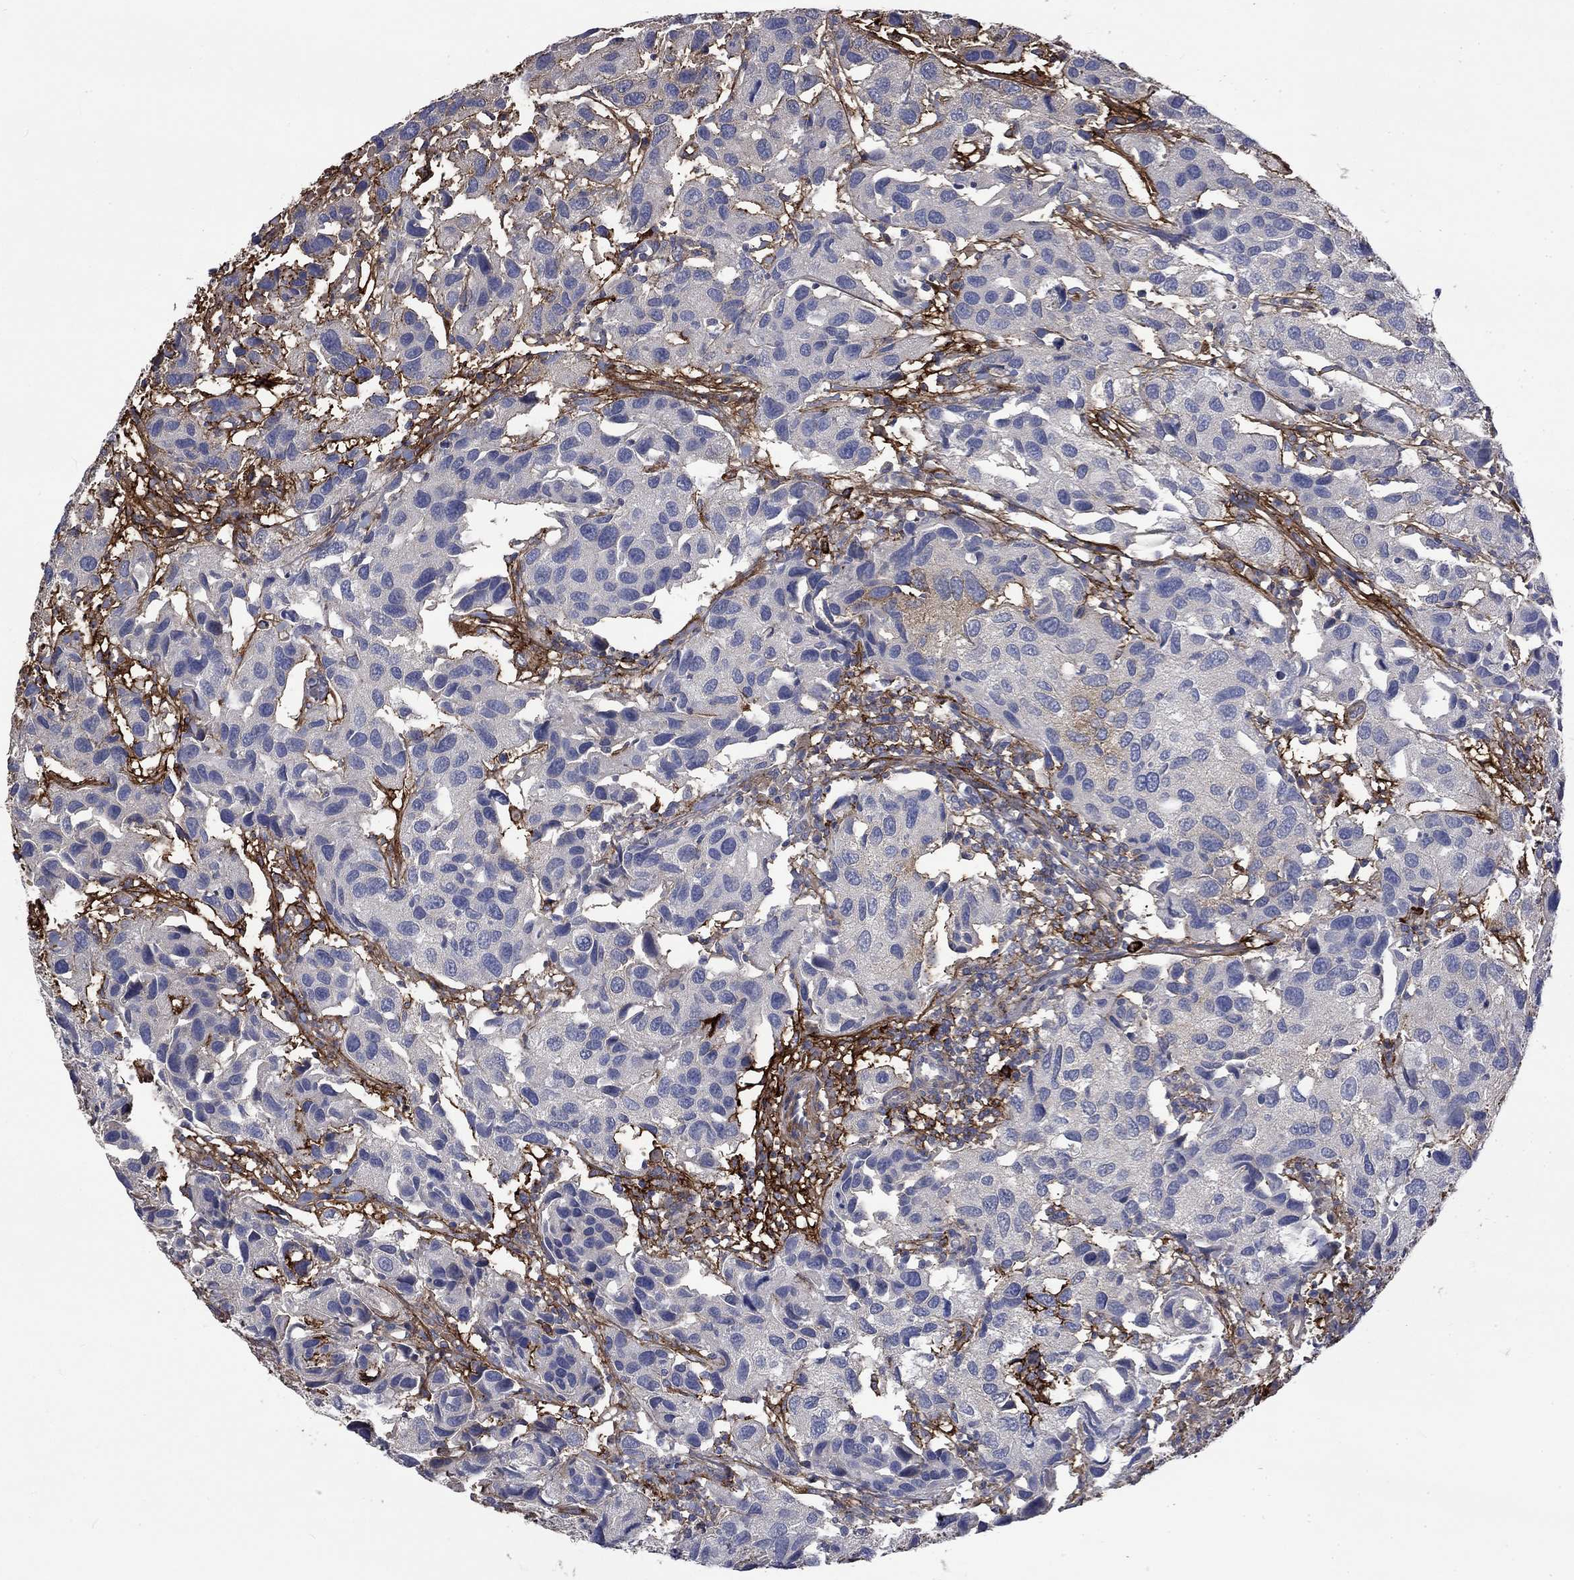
{"staining": {"intensity": "negative", "quantity": "none", "location": "none"}, "tissue": "urothelial cancer", "cell_type": "Tumor cells", "image_type": "cancer", "snomed": [{"axis": "morphology", "description": "Urothelial carcinoma, High grade"}, {"axis": "topography", "description": "Urinary bladder"}], "caption": "High magnification brightfield microscopy of urothelial cancer stained with DAB (brown) and counterstained with hematoxylin (blue): tumor cells show no significant expression. The staining is performed using DAB (3,3'-diaminobenzidine) brown chromogen with nuclei counter-stained in using hematoxylin.", "gene": "VCAN", "patient": {"sex": "male", "age": 79}}